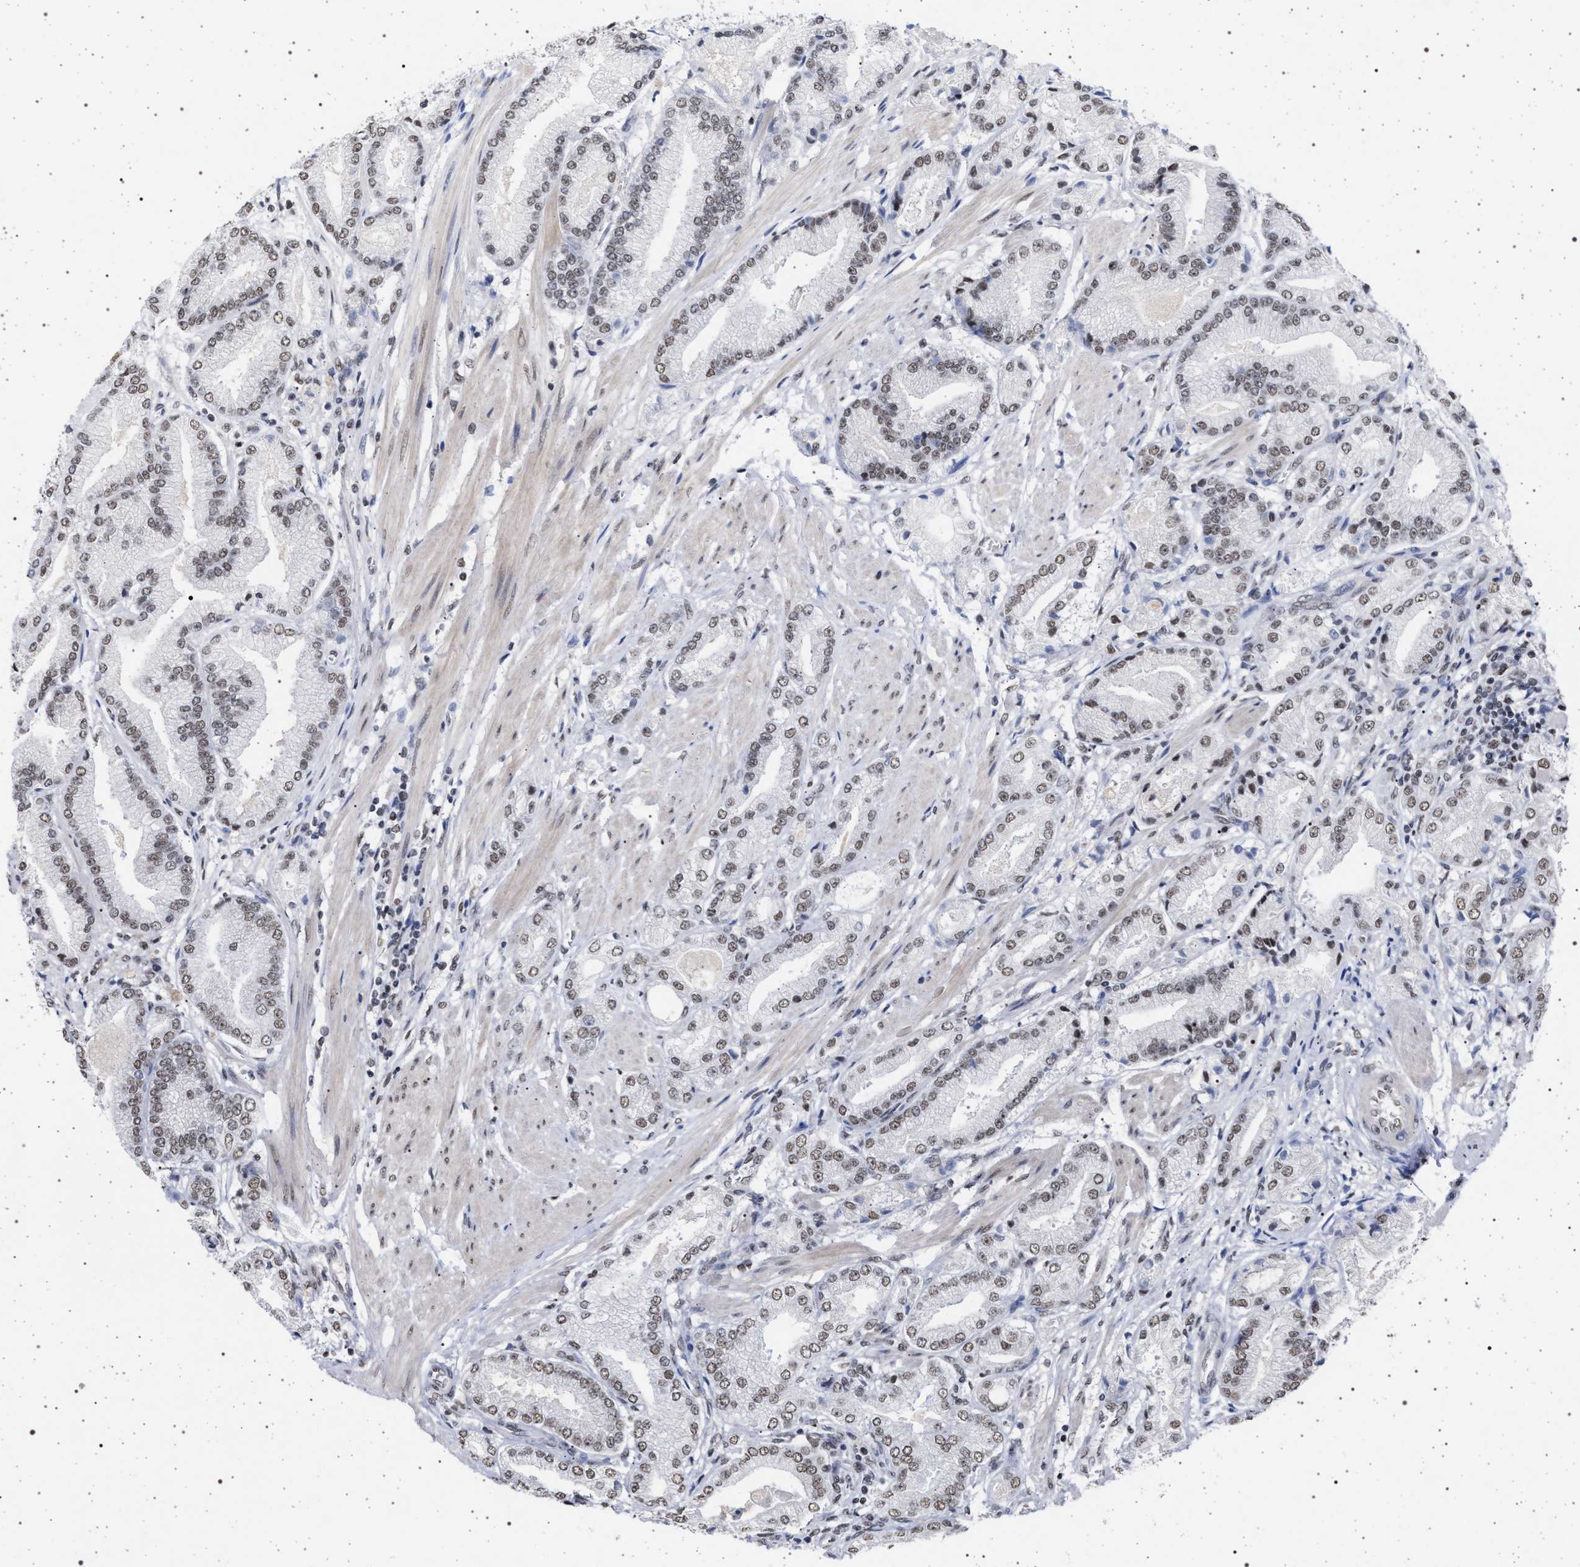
{"staining": {"intensity": "weak", "quantity": ">75%", "location": "nuclear"}, "tissue": "prostate cancer", "cell_type": "Tumor cells", "image_type": "cancer", "snomed": [{"axis": "morphology", "description": "Adenocarcinoma, High grade"}, {"axis": "topography", "description": "Prostate"}], "caption": "IHC micrograph of neoplastic tissue: human adenocarcinoma (high-grade) (prostate) stained using immunohistochemistry (IHC) exhibits low levels of weak protein expression localized specifically in the nuclear of tumor cells, appearing as a nuclear brown color.", "gene": "PHF12", "patient": {"sex": "male", "age": 50}}